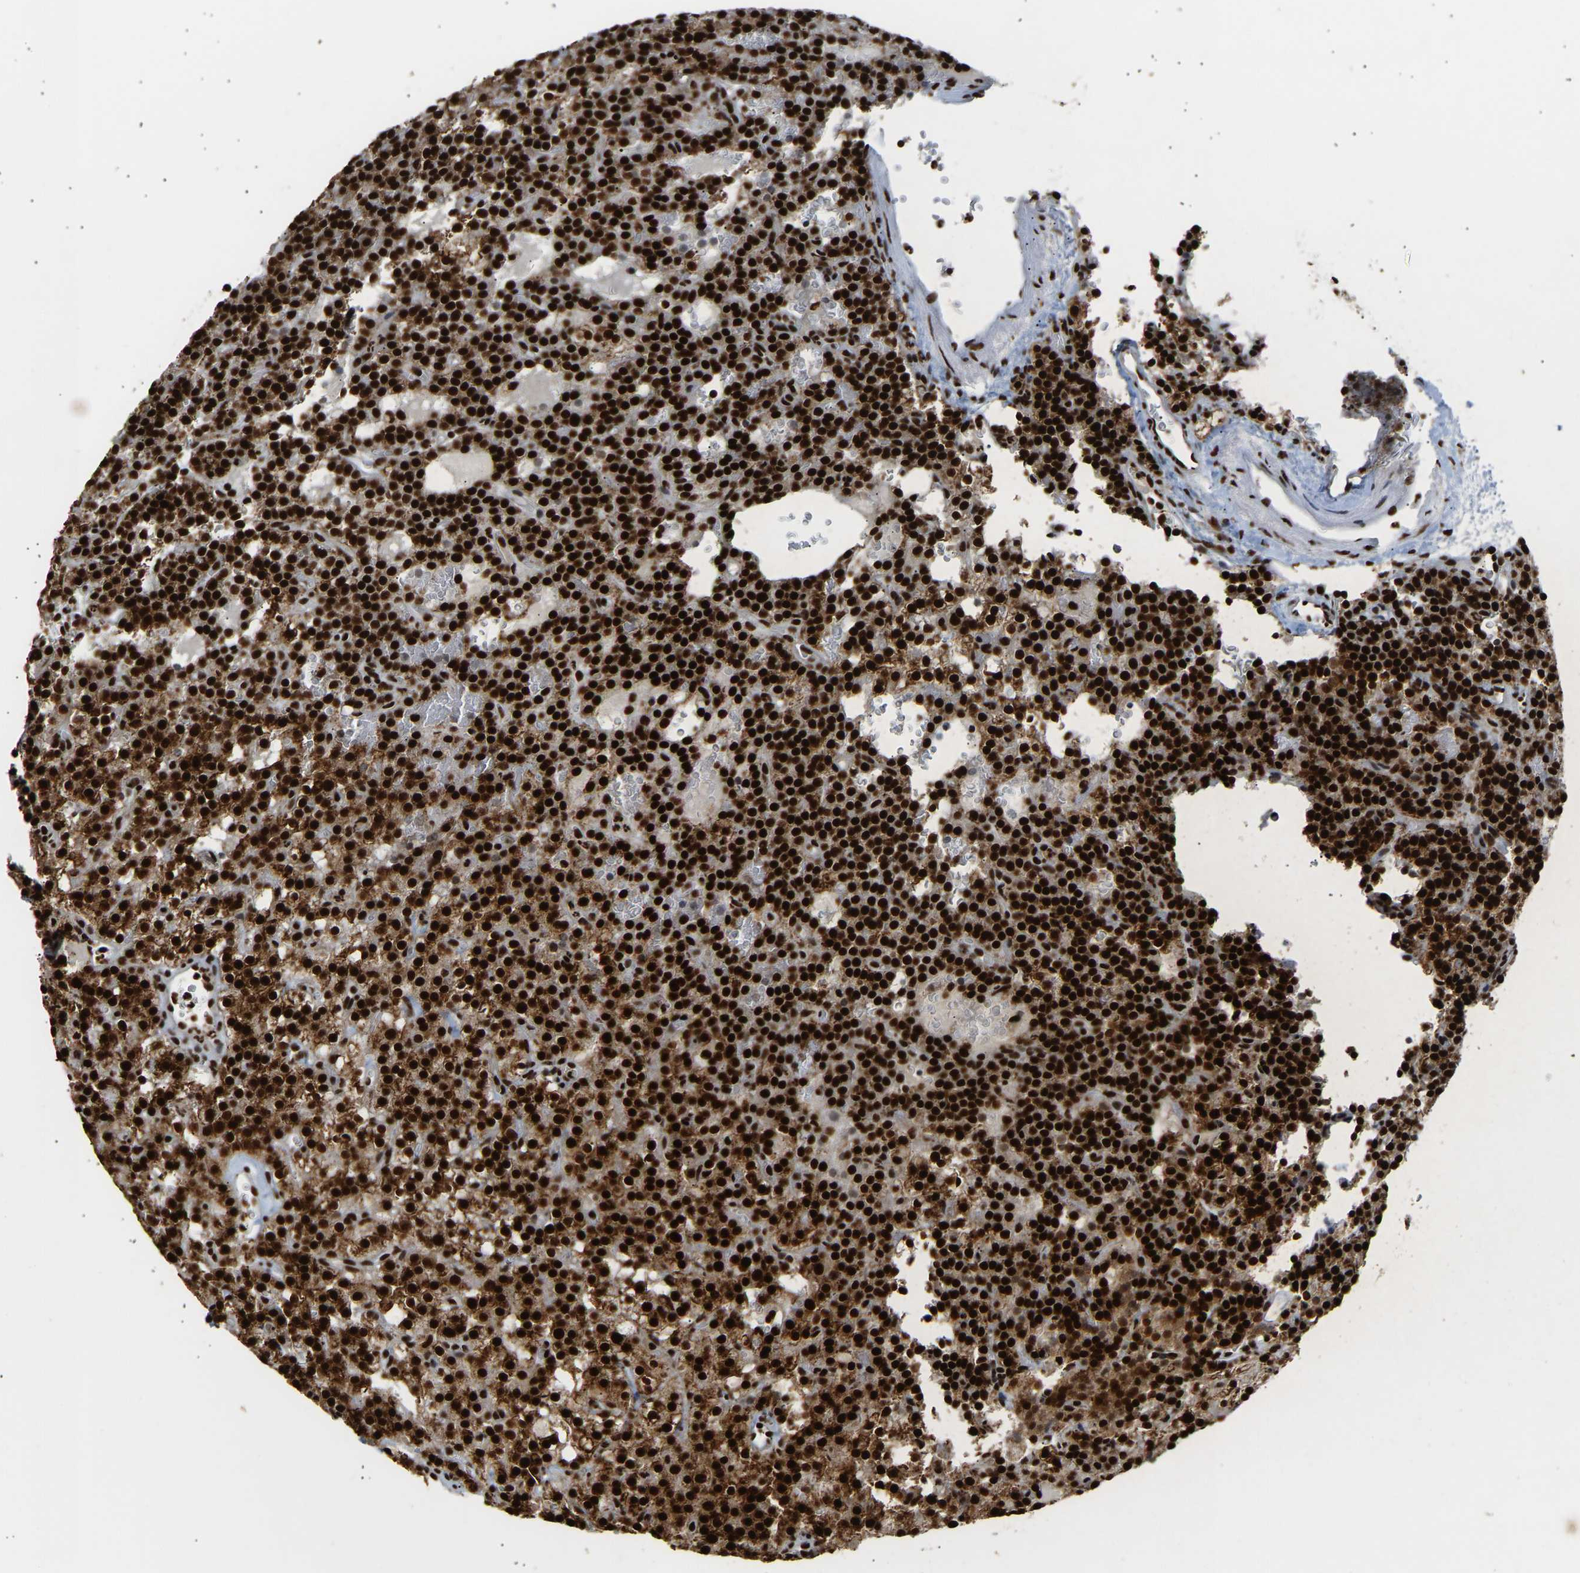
{"staining": {"intensity": "strong", "quantity": ">75%", "location": "cytoplasmic/membranous,nuclear"}, "tissue": "parathyroid gland", "cell_type": "Glandular cells", "image_type": "normal", "snomed": [{"axis": "morphology", "description": "Normal tissue, NOS"}, {"axis": "morphology", "description": "Adenoma, NOS"}, {"axis": "topography", "description": "Parathyroid gland"}], "caption": "Glandular cells reveal high levels of strong cytoplasmic/membranous,nuclear positivity in approximately >75% of cells in unremarkable parathyroid gland.", "gene": "ALYREF", "patient": {"sex": "female", "age": 74}}